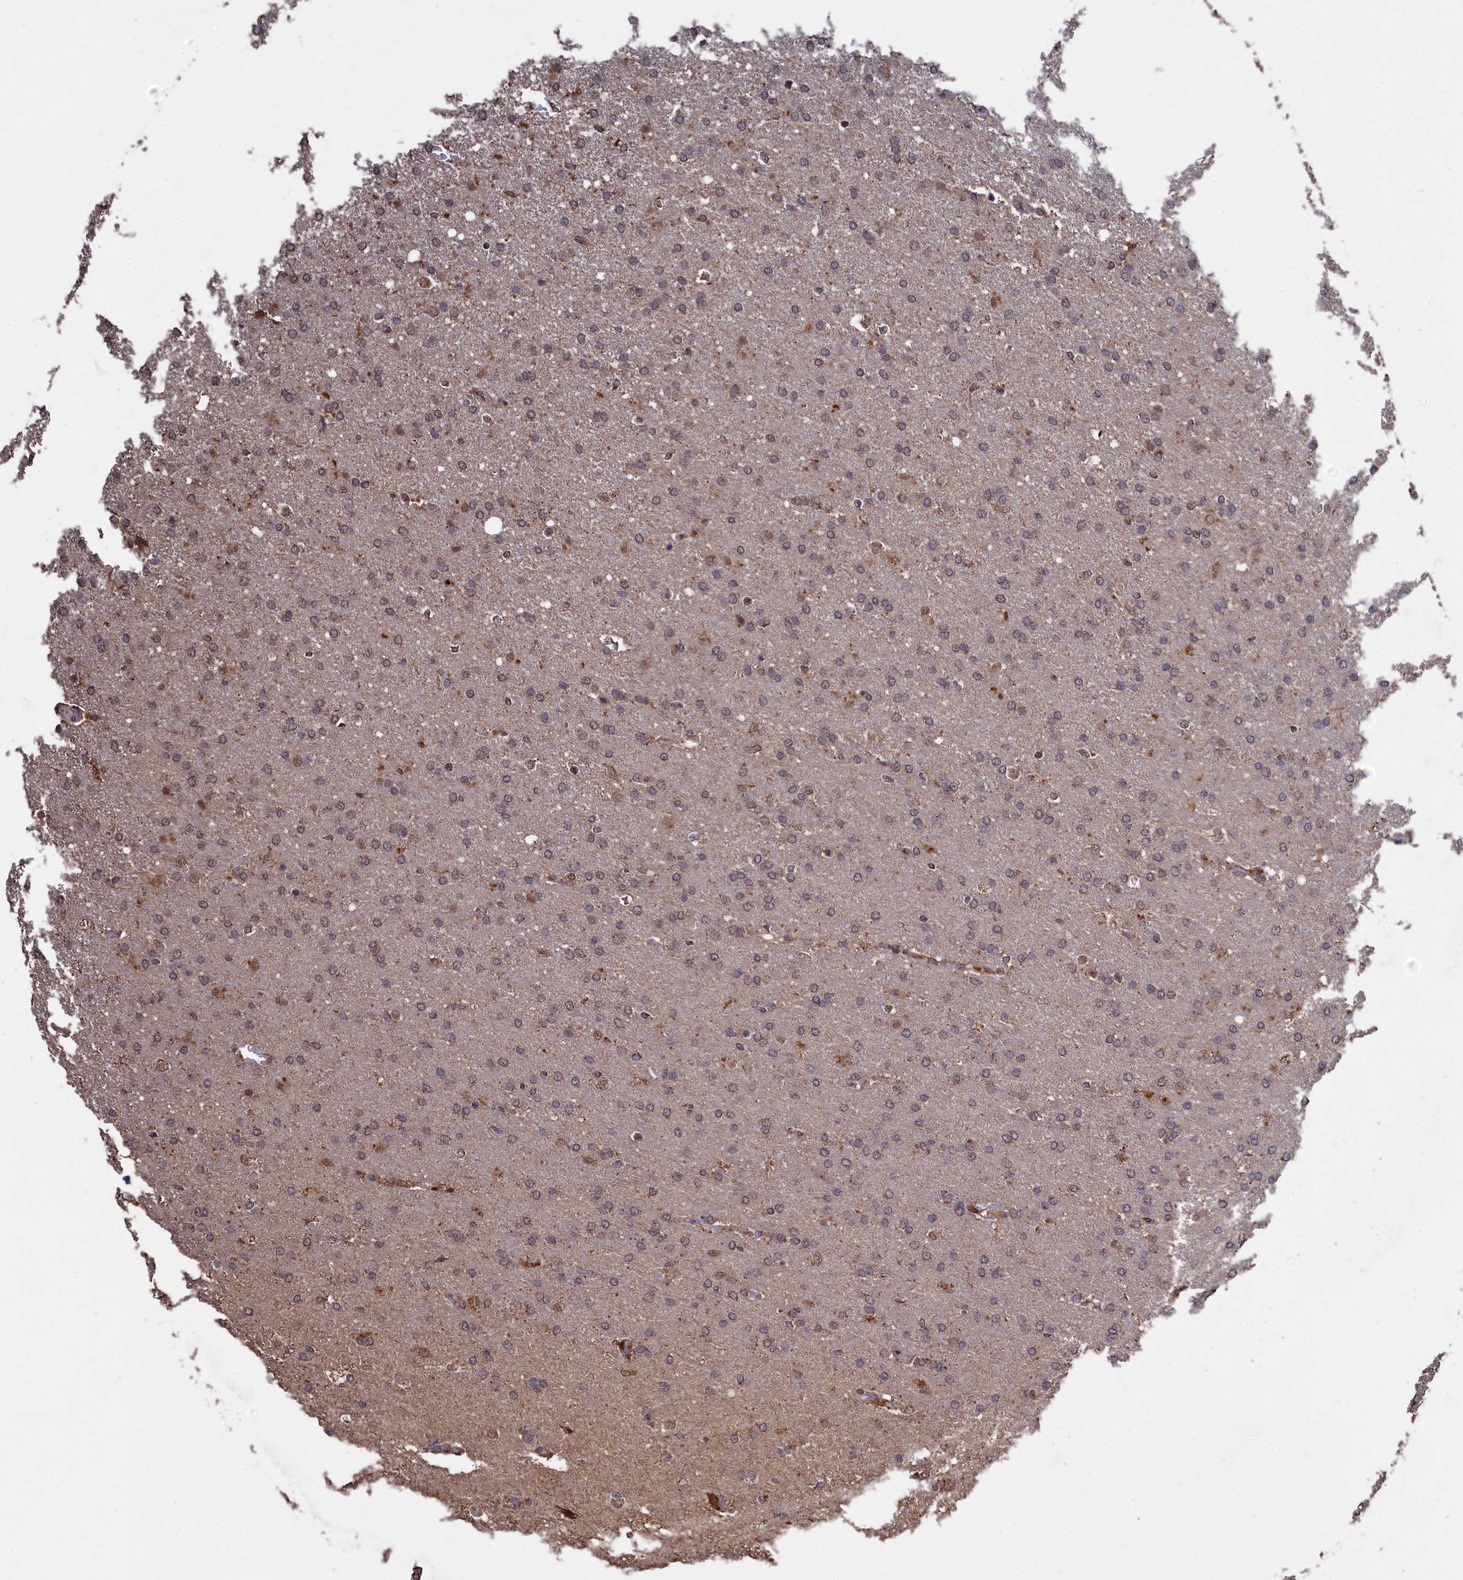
{"staining": {"intensity": "weak", "quantity": "25%-75%", "location": "cytoplasmic/membranous,nuclear"}, "tissue": "glioma", "cell_type": "Tumor cells", "image_type": "cancer", "snomed": [{"axis": "morphology", "description": "Glioma, malignant, High grade"}, {"axis": "topography", "description": "Brain"}], "caption": "Tumor cells show low levels of weak cytoplasmic/membranous and nuclear staining in approximately 25%-75% of cells in human glioma.", "gene": "CEACAM21", "patient": {"sex": "male", "age": 72}}